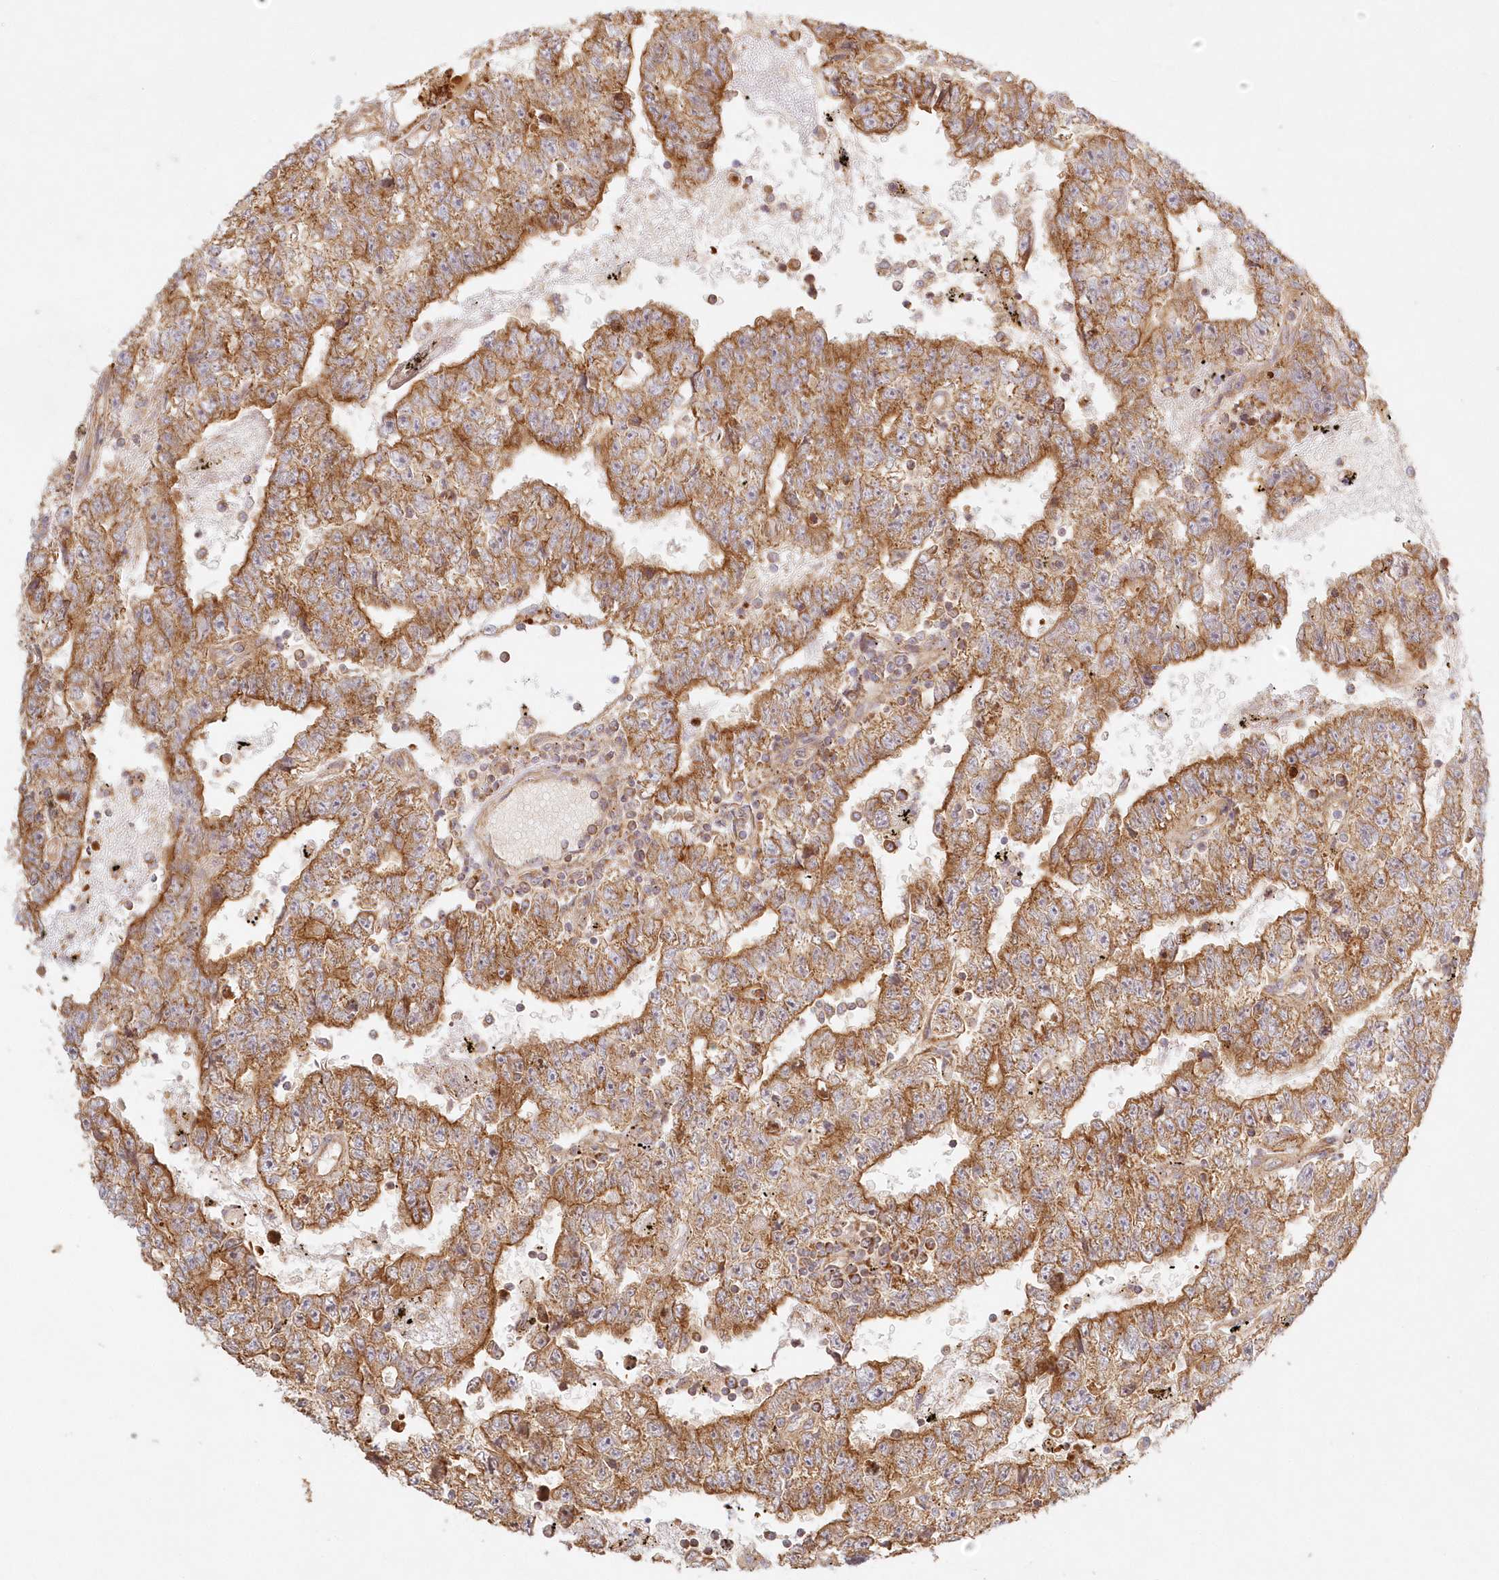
{"staining": {"intensity": "moderate", "quantity": ">75%", "location": "cytoplasmic/membranous"}, "tissue": "testis cancer", "cell_type": "Tumor cells", "image_type": "cancer", "snomed": [{"axis": "morphology", "description": "Carcinoma, Embryonal, NOS"}, {"axis": "topography", "description": "Testis"}], "caption": "Protein expression by immunohistochemistry shows moderate cytoplasmic/membranous positivity in approximately >75% of tumor cells in testis cancer. (DAB IHC with brightfield microscopy, high magnification).", "gene": "KIAA0232", "patient": {"sex": "male", "age": 25}}